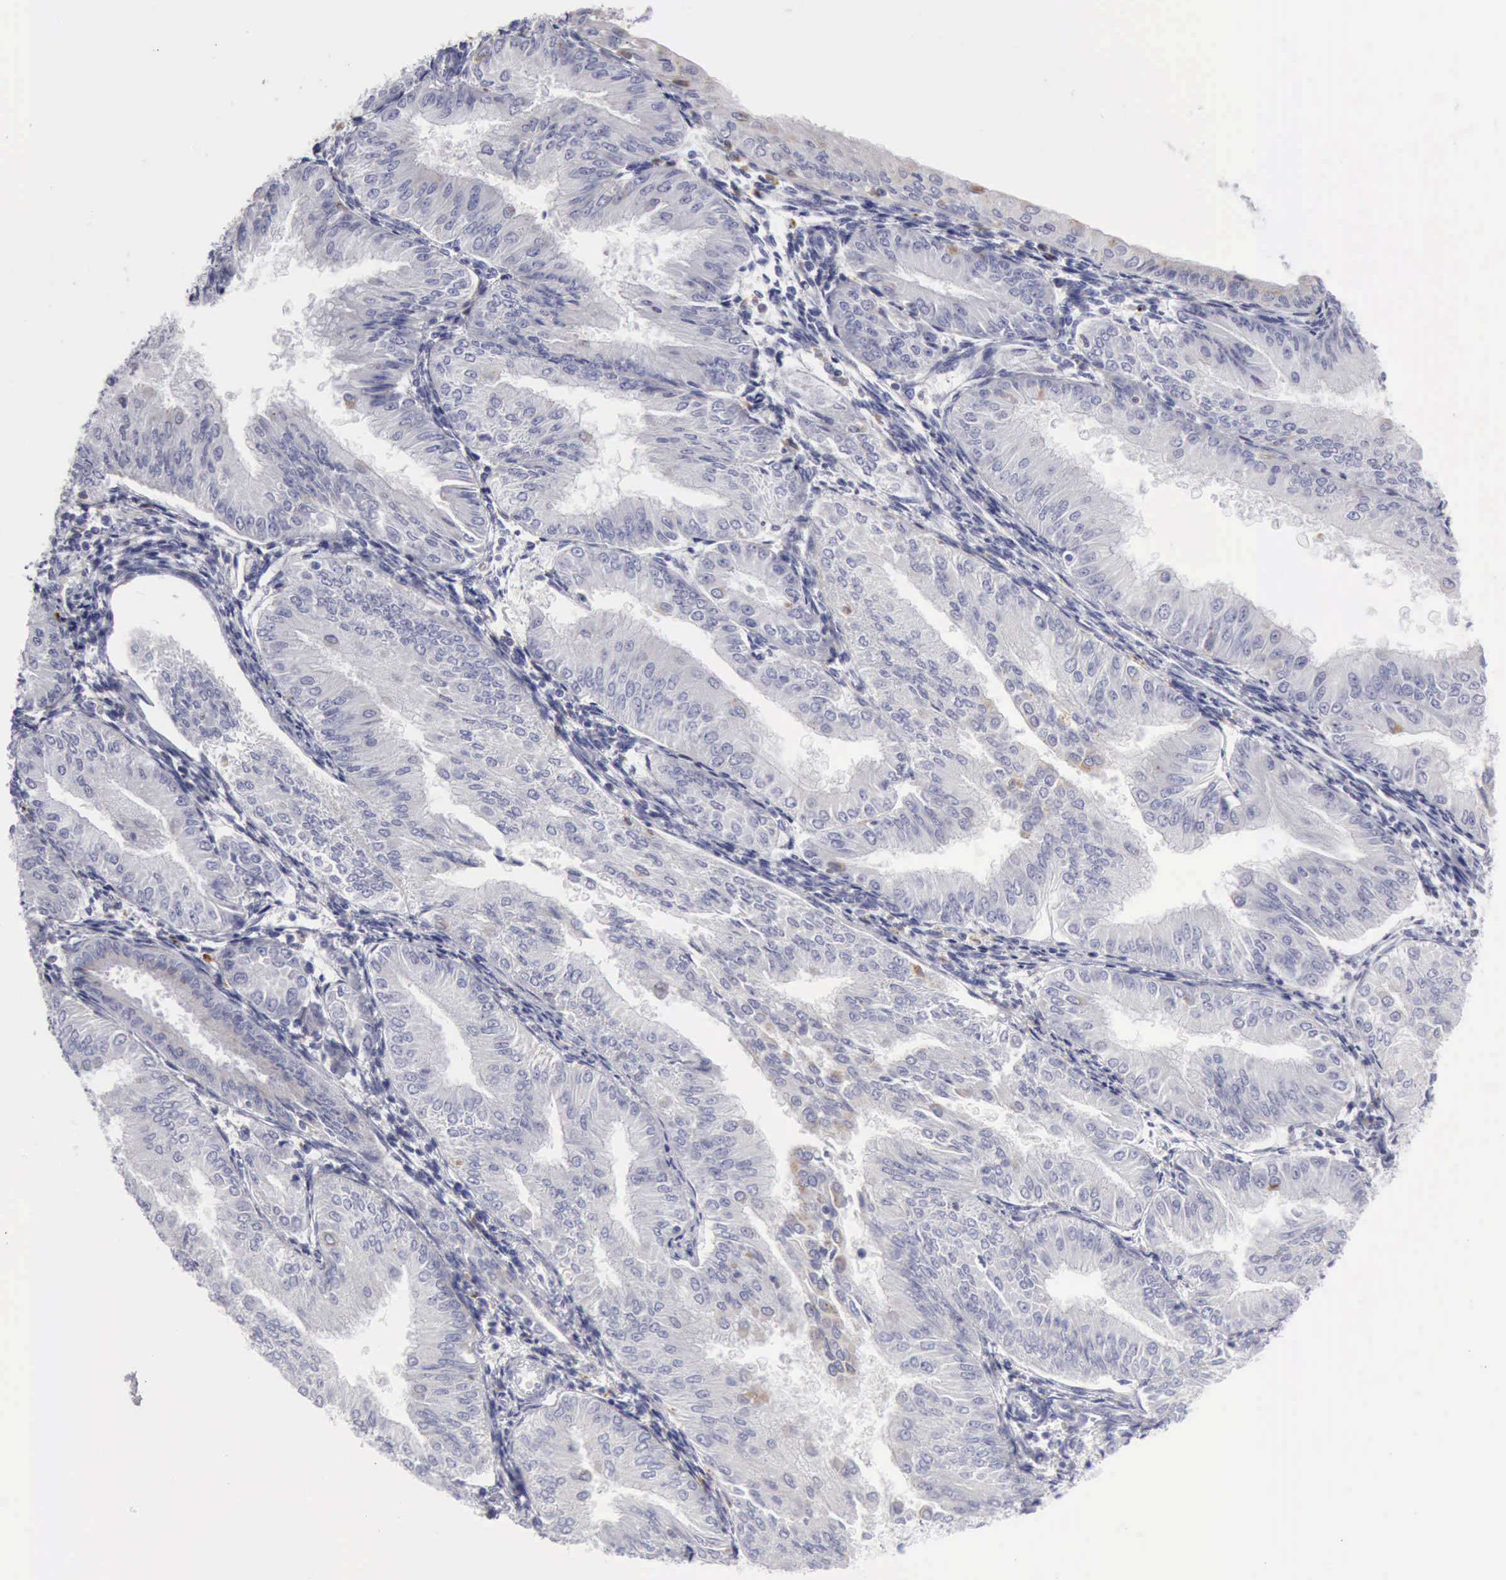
{"staining": {"intensity": "negative", "quantity": "none", "location": "none"}, "tissue": "endometrial cancer", "cell_type": "Tumor cells", "image_type": "cancer", "snomed": [{"axis": "morphology", "description": "Adenocarcinoma, NOS"}, {"axis": "topography", "description": "Endometrium"}], "caption": "This is a image of immunohistochemistry staining of endometrial cancer (adenocarcinoma), which shows no staining in tumor cells.", "gene": "CTSS", "patient": {"sex": "female", "age": 53}}